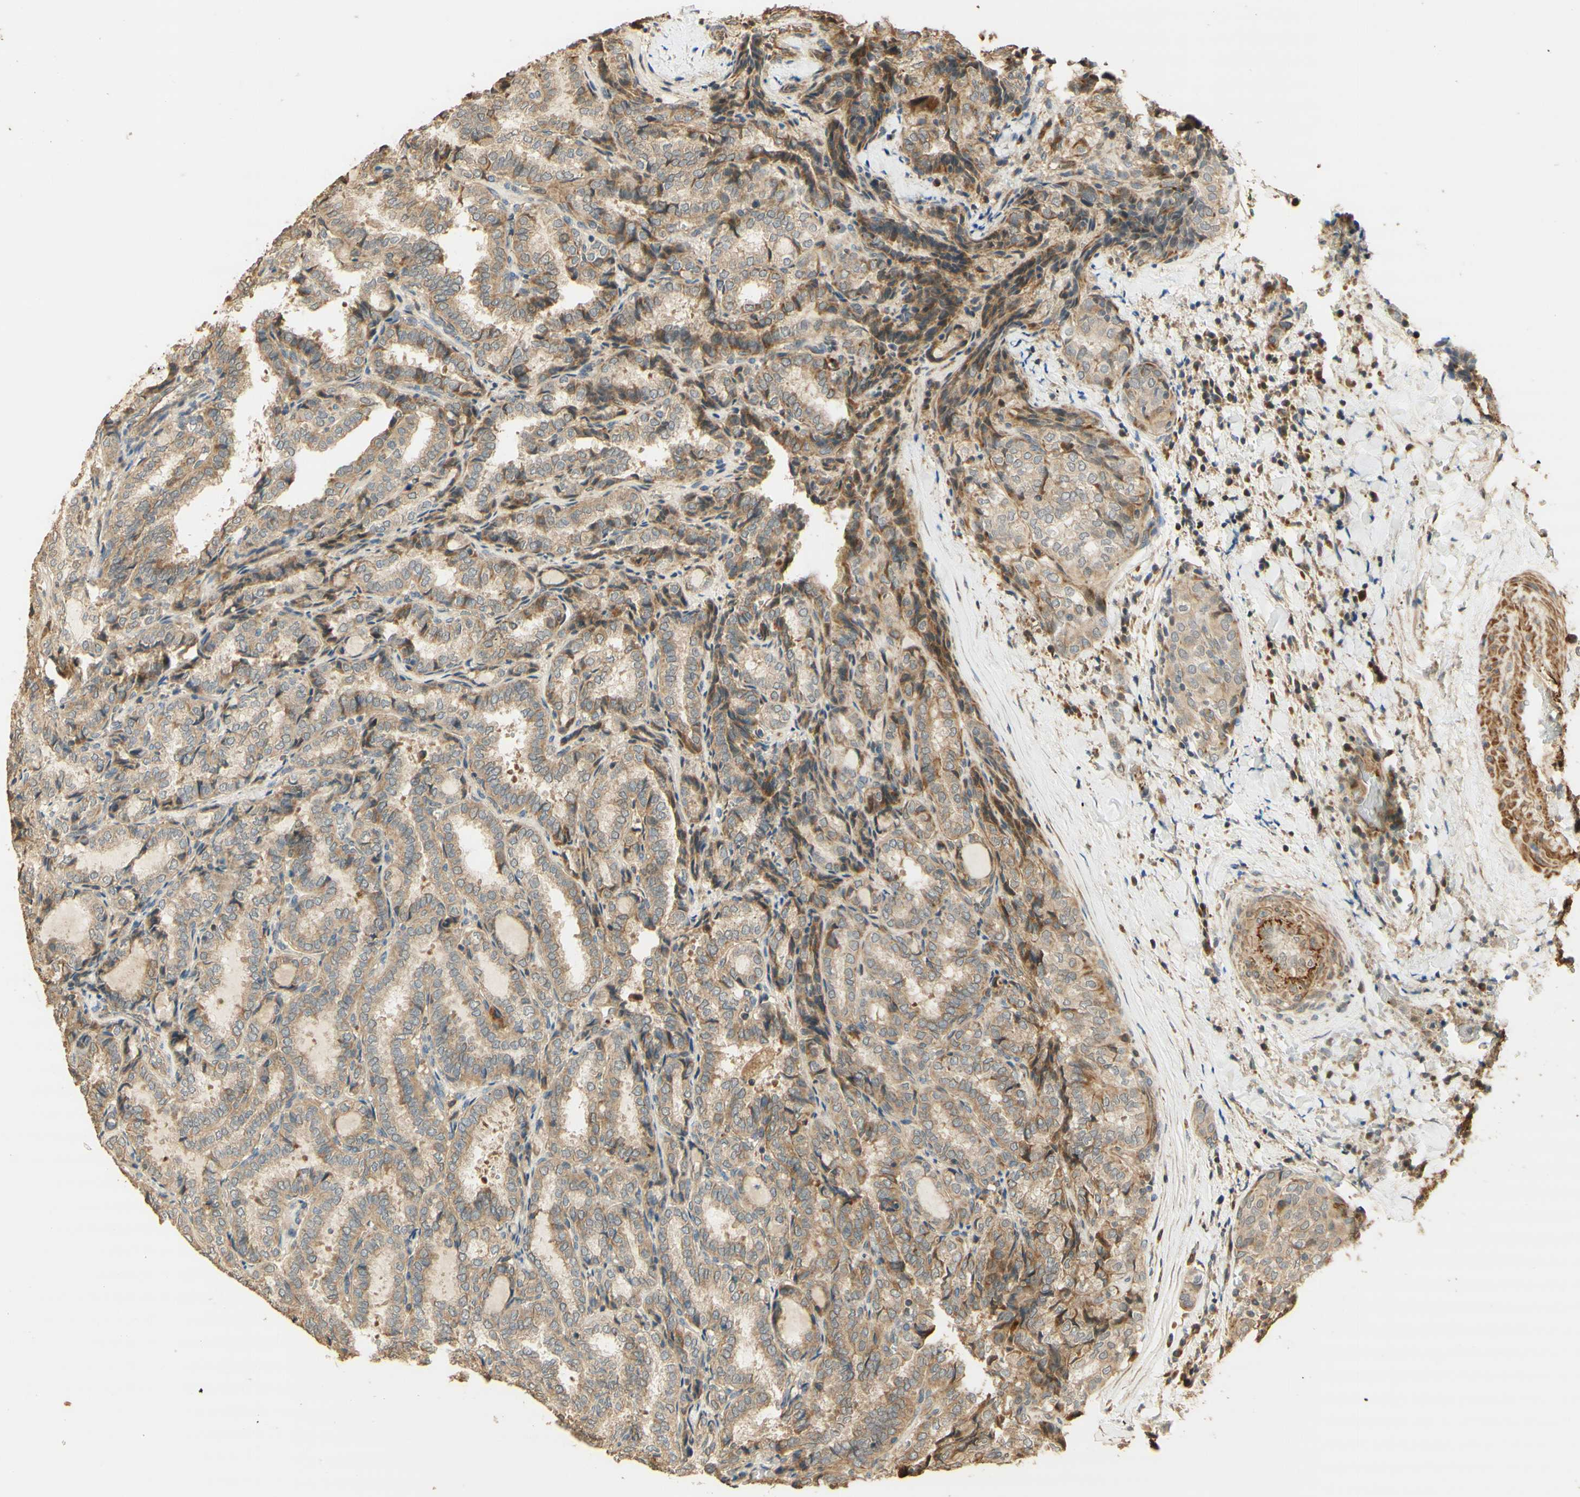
{"staining": {"intensity": "weak", "quantity": ">75%", "location": "cytoplasmic/membranous"}, "tissue": "thyroid cancer", "cell_type": "Tumor cells", "image_type": "cancer", "snomed": [{"axis": "morphology", "description": "Normal tissue, NOS"}, {"axis": "morphology", "description": "Papillary adenocarcinoma, NOS"}, {"axis": "topography", "description": "Thyroid gland"}], "caption": "Protein positivity by immunohistochemistry demonstrates weak cytoplasmic/membranous positivity in about >75% of tumor cells in papillary adenocarcinoma (thyroid).", "gene": "AGER", "patient": {"sex": "female", "age": 30}}